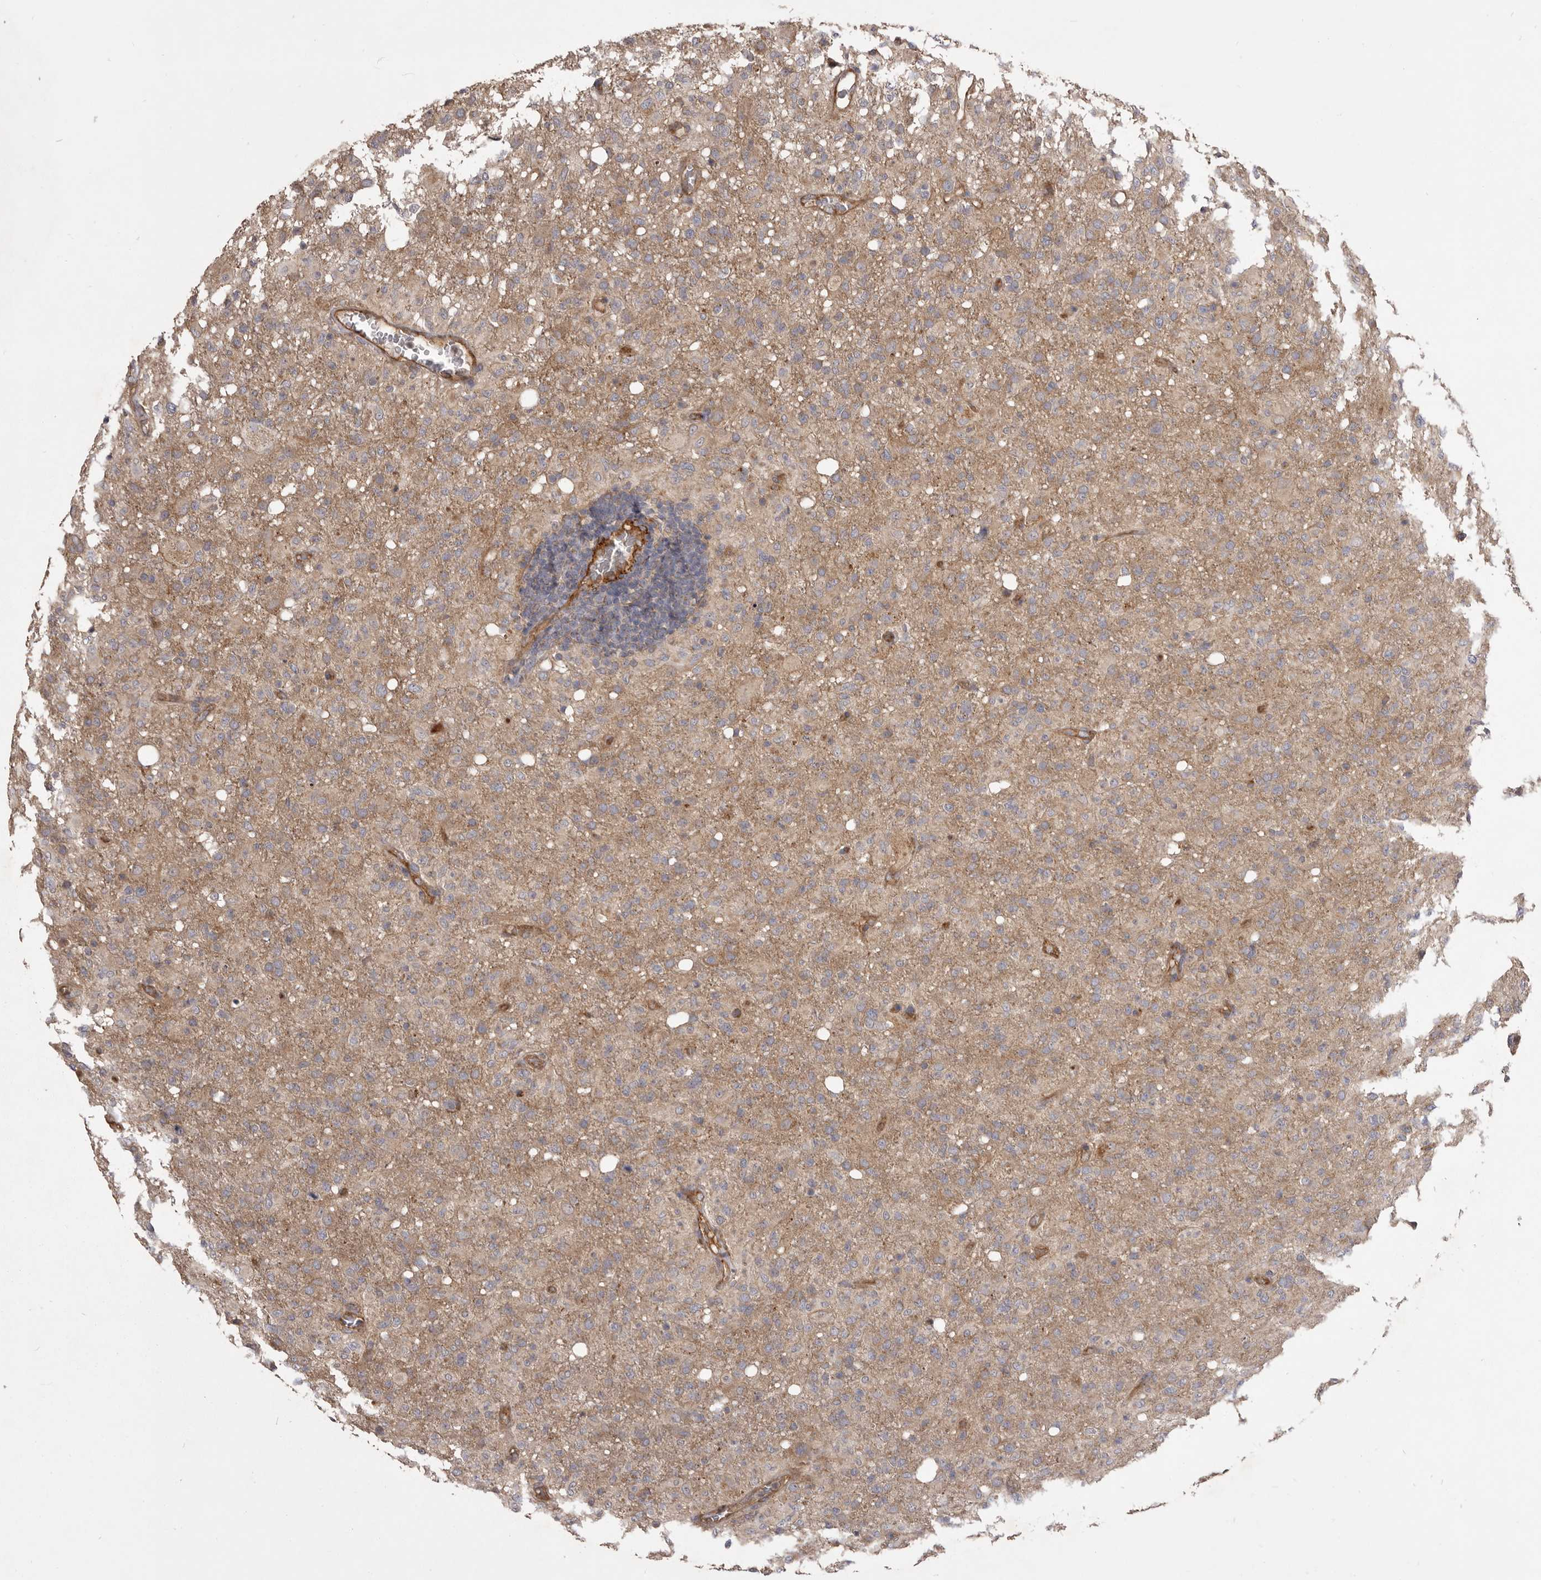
{"staining": {"intensity": "negative", "quantity": "none", "location": "none"}, "tissue": "glioma", "cell_type": "Tumor cells", "image_type": "cancer", "snomed": [{"axis": "morphology", "description": "Glioma, malignant, High grade"}, {"axis": "topography", "description": "Brain"}], "caption": "An immunohistochemistry photomicrograph of glioma is shown. There is no staining in tumor cells of glioma. (Stains: DAB (3,3'-diaminobenzidine) IHC with hematoxylin counter stain, Microscopy: brightfield microscopy at high magnification).", "gene": "VPS45", "patient": {"sex": "female", "age": 57}}